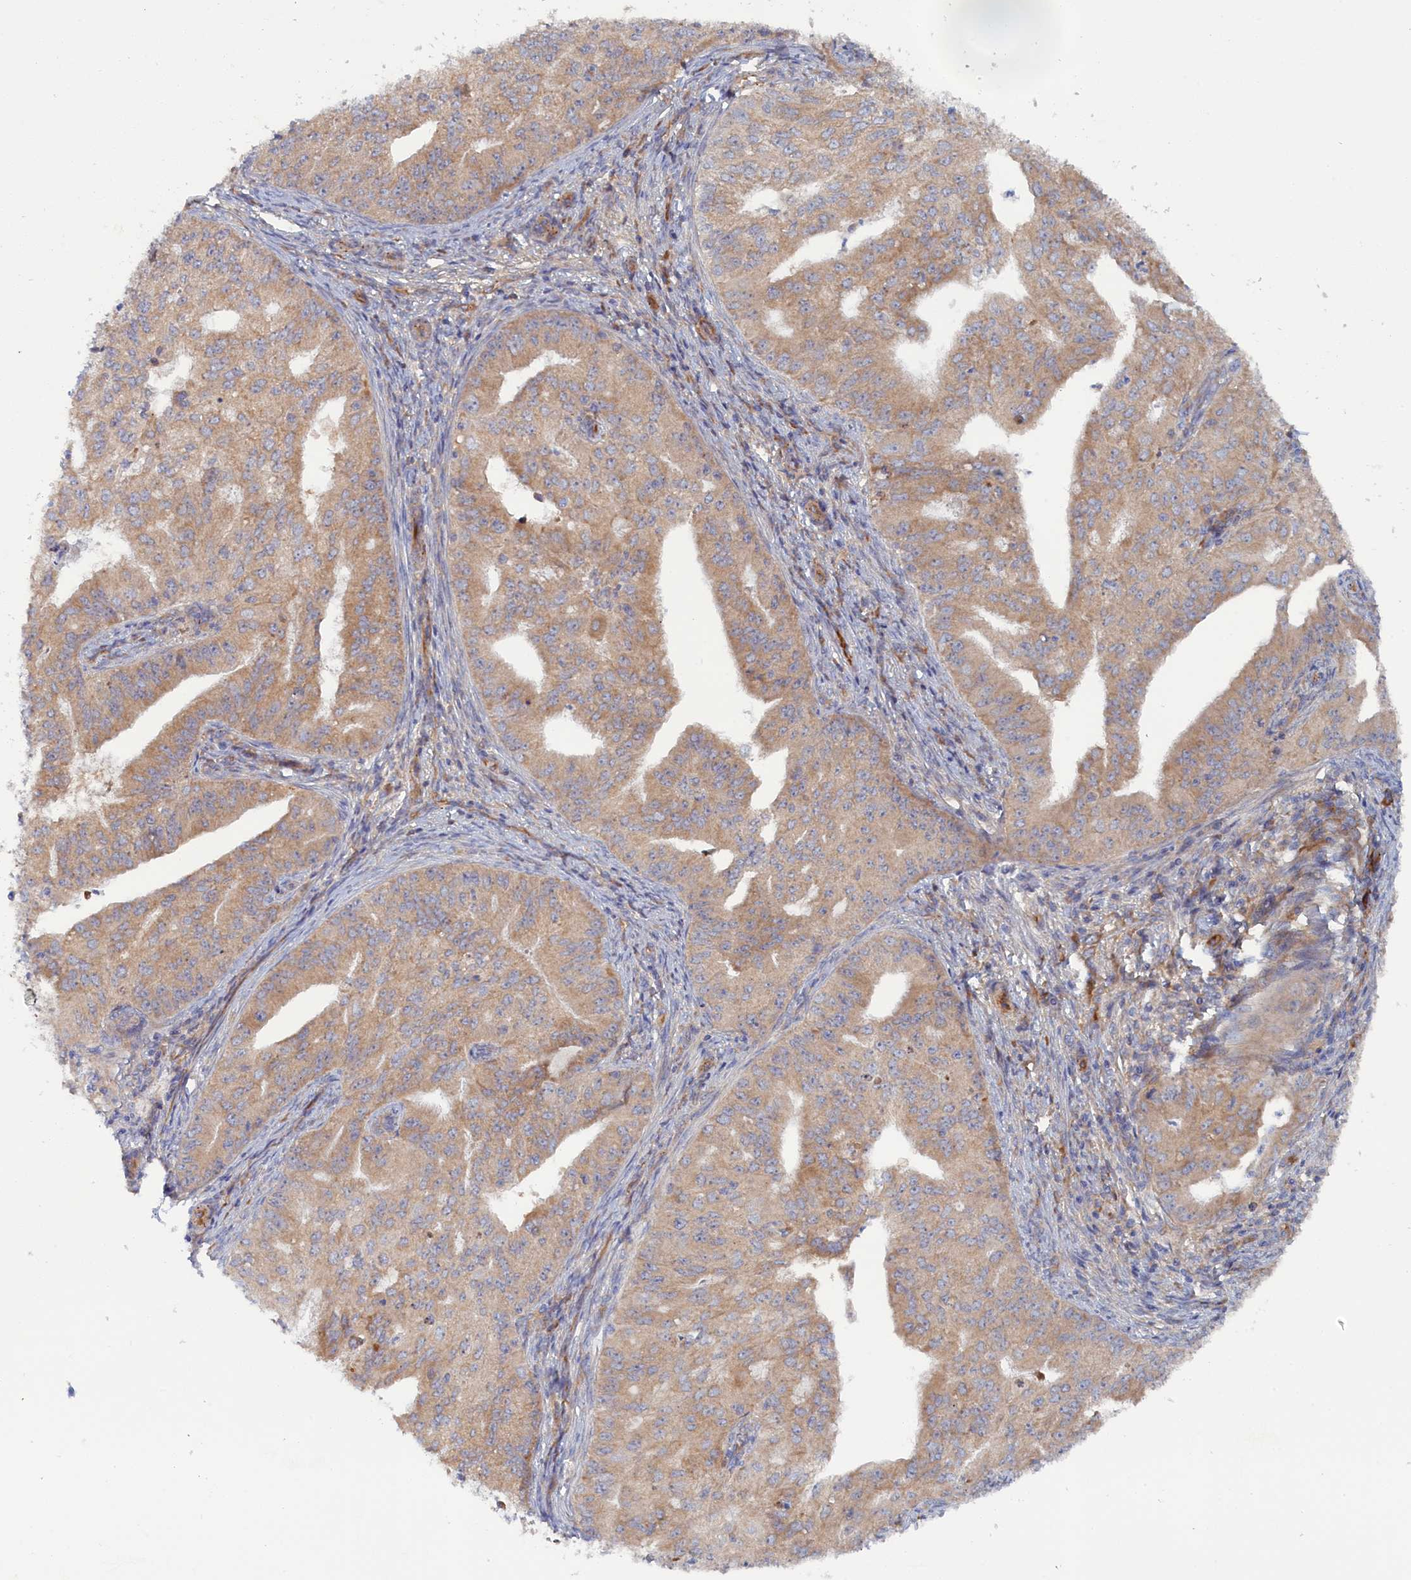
{"staining": {"intensity": "weak", "quantity": ">75%", "location": "cytoplasmic/membranous"}, "tissue": "endometrial cancer", "cell_type": "Tumor cells", "image_type": "cancer", "snomed": [{"axis": "morphology", "description": "Adenocarcinoma, NOS"}, {"axis": "topography", "description": "Endometrium"}], "caption": "Tumor cells show low levels of weak cytoplasmic/membranous positivity in about >75% of cells in human adenocarcinoma (endometrial). (Brightfield microscopy of DAB IHC at high magnification).", "gene": "TMEM196", "patient": {"sex": "female", "age": 50}}